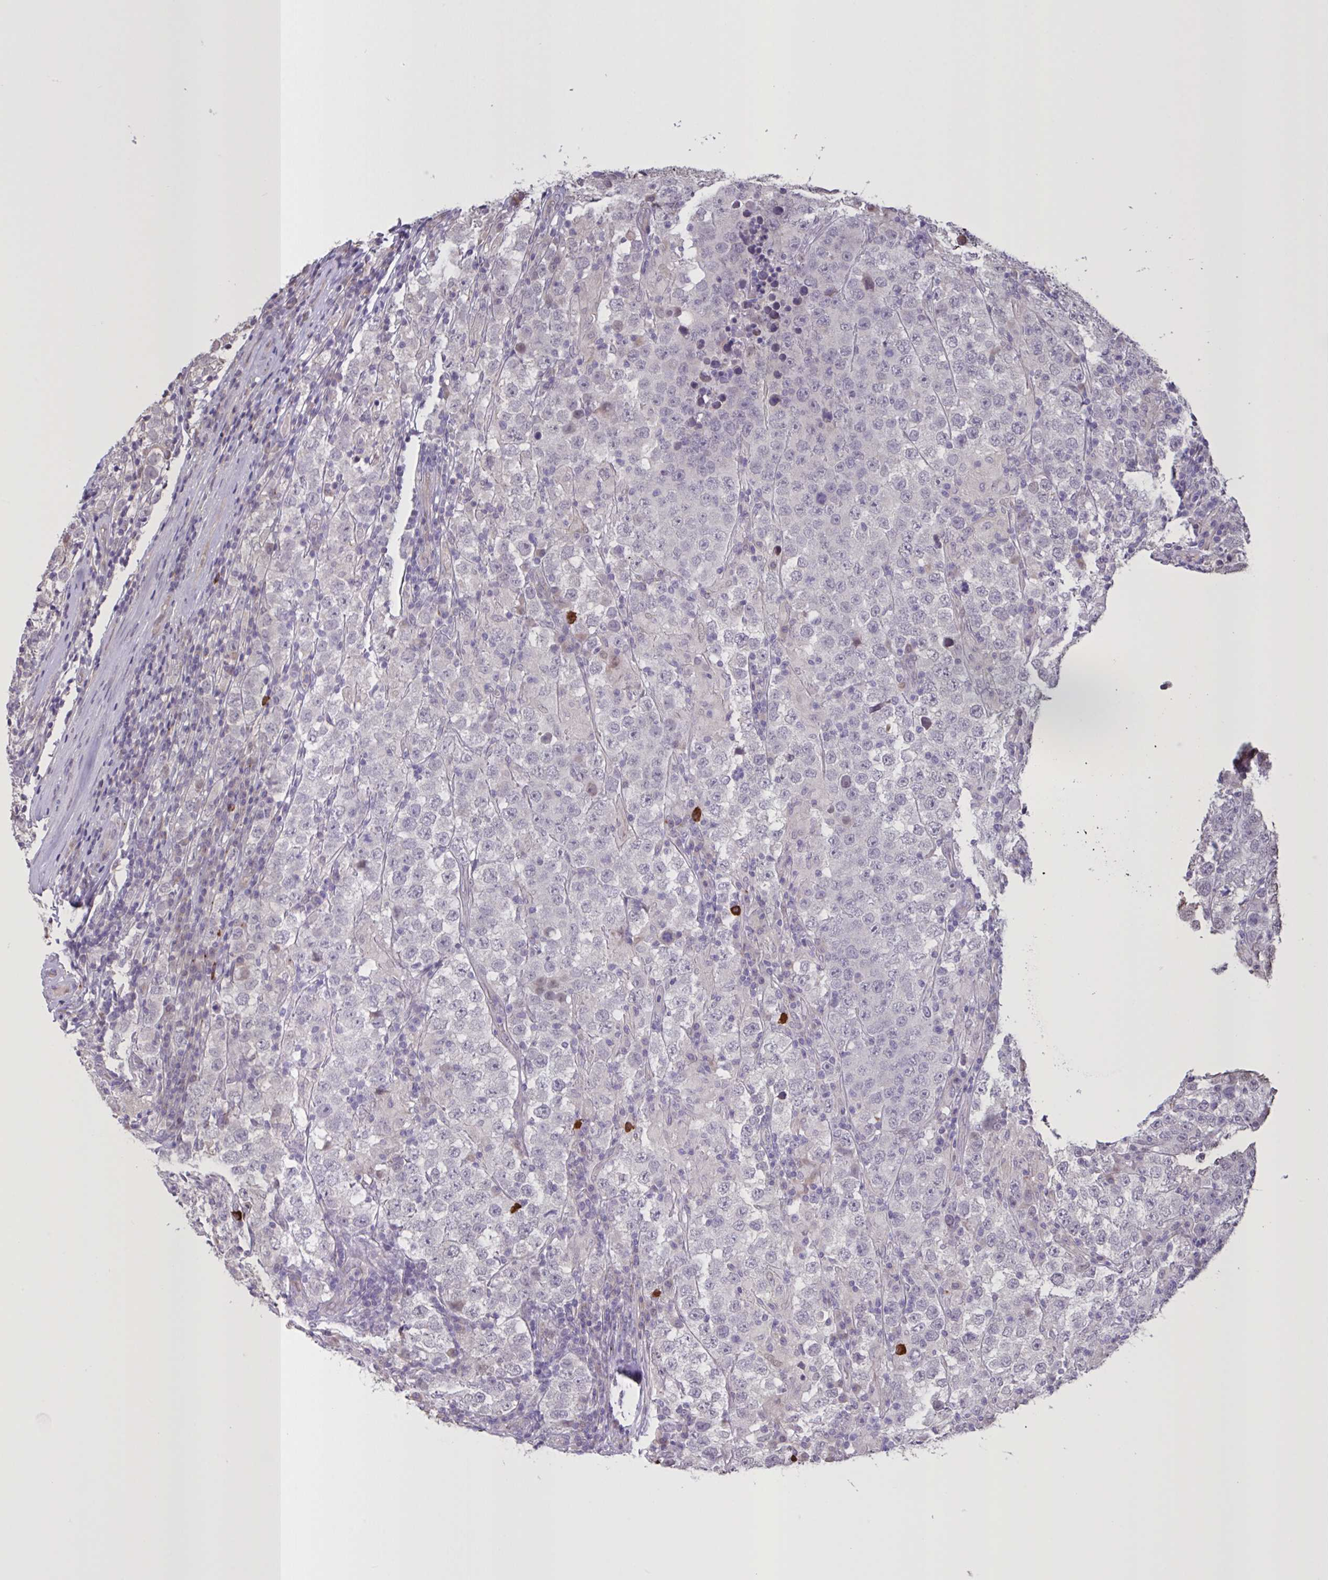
{"staining": {"intensity": "negative", "quantity": "none", "location": "none"}, "tissue": "testis cancer", "cell_type": "Tumor cells", "image_type": "cancer", "snomed": [{"axis": "morphology", "description": "Normal tissue, NOS"}, {"axis": "morphology", "description": "Urothelial carcinoma, High grade"}, {"axis": "morphology", "description": "Seminoma, NOS"}, {"axis": "morphology", "description": "Carcinoma, Embryonal, NOS"}, {"axis": "topography", "description": "Urinary bladder"}, {"axis": "topography", "description": "Testis"}], "caption": "Histopathology image shows no significant protein expression in tumor cells of testis cancer (seminoma). (Brightfield microscopy of DAB (3,3'-diaminobenzidine) immunohistochemistry (IHC) at high magnification).", "gene": "MRGPRX2", "patient": {"sex": "male", "age": 41}}